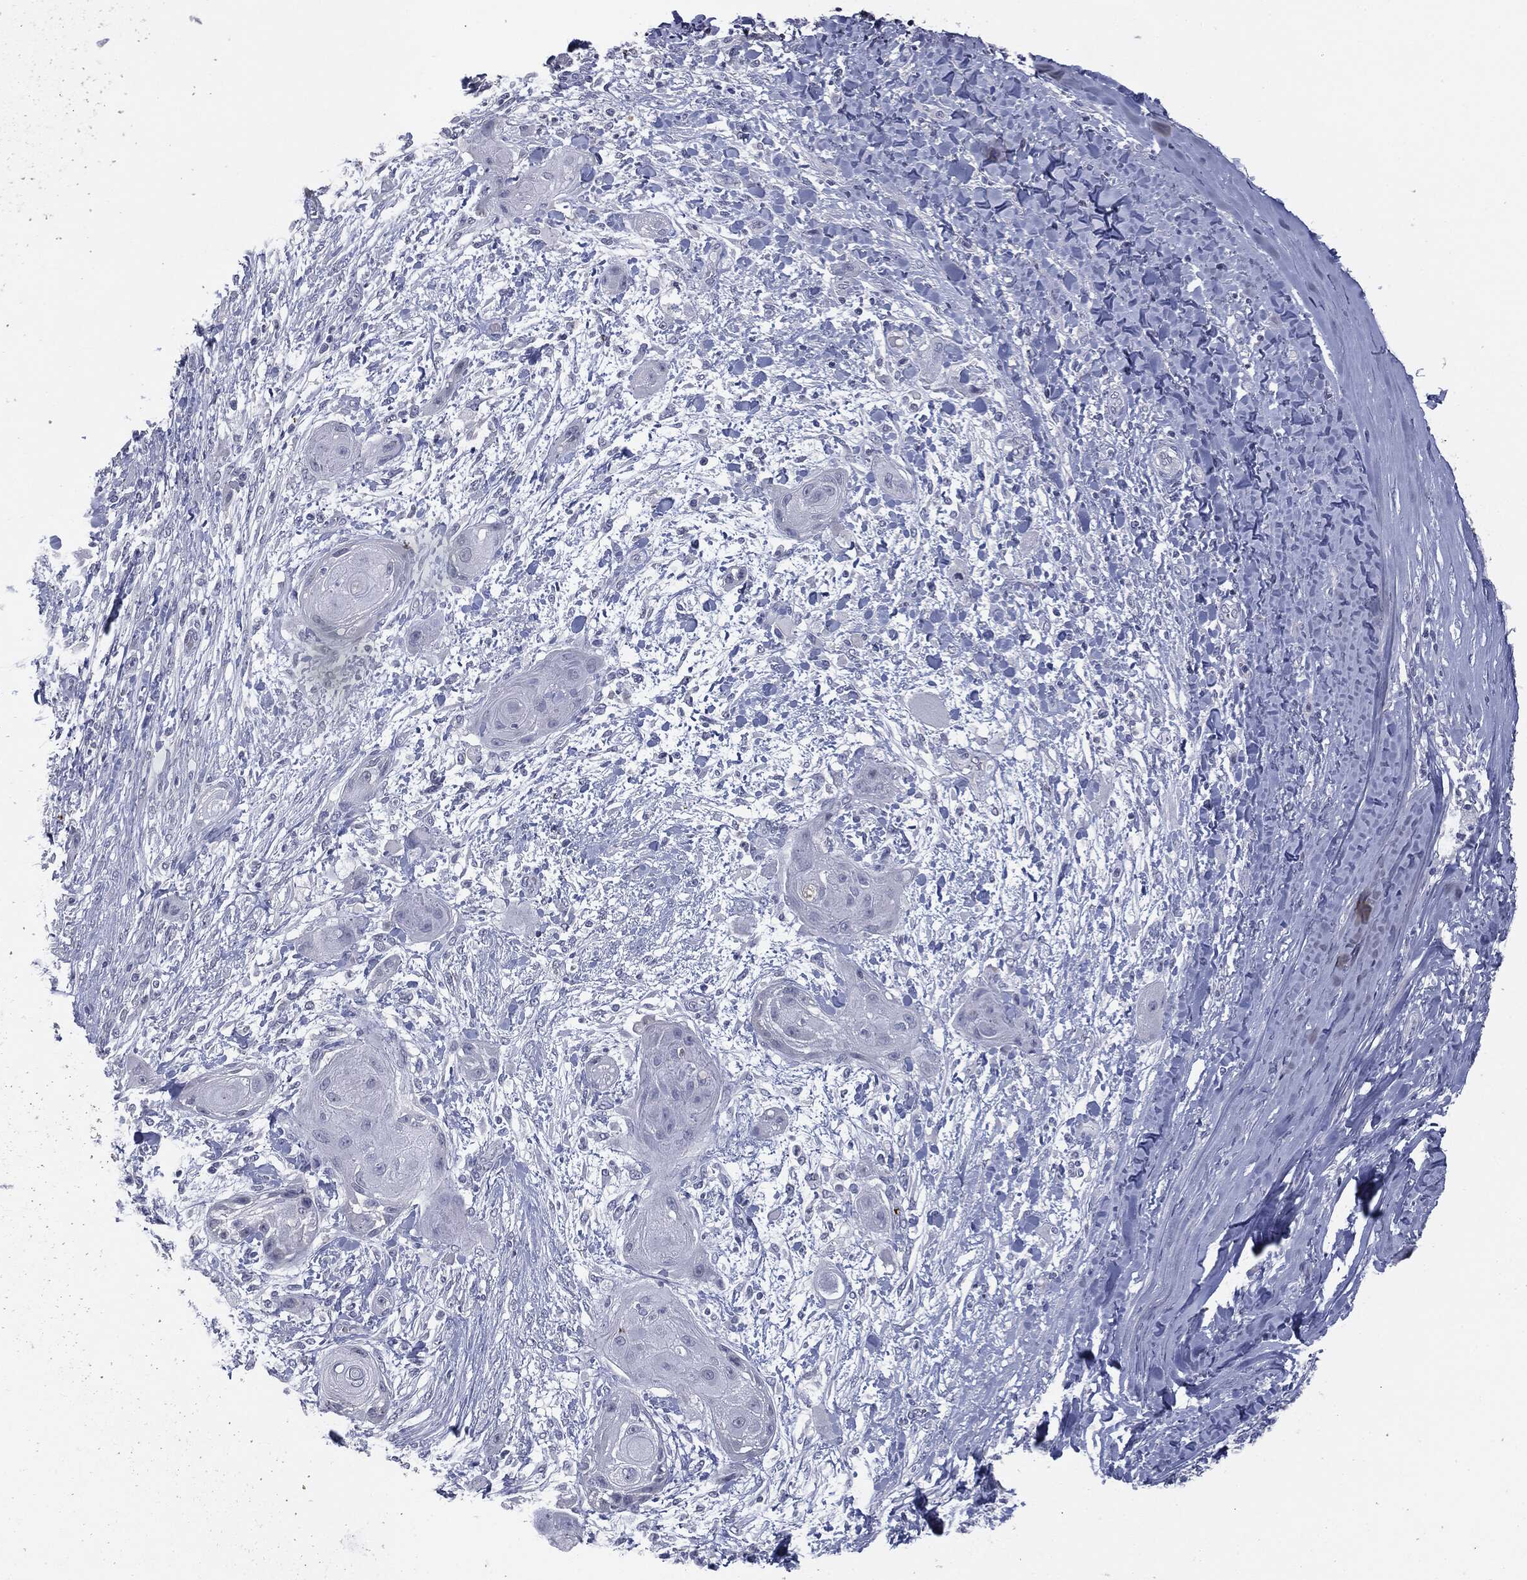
{"staining": {"intensity": "negative", "quantity": "none", "location": "none"}, "tissue": "skin cancer", "cell_type": "Tumor cells", "image_type": "cancer", "snomed": [{"axis": "morphology", "description": "Squamous cell carcinoma, NOS"}, {"axis": "topography", "description": "Skin"}], "caption": "This is an immunohistochemistry histopathology image of human skin squamous cell carcinoma. There is no expression in tumor cells.", "gene": "MUC1", "patient": {"sex": "male", "age": 62}}